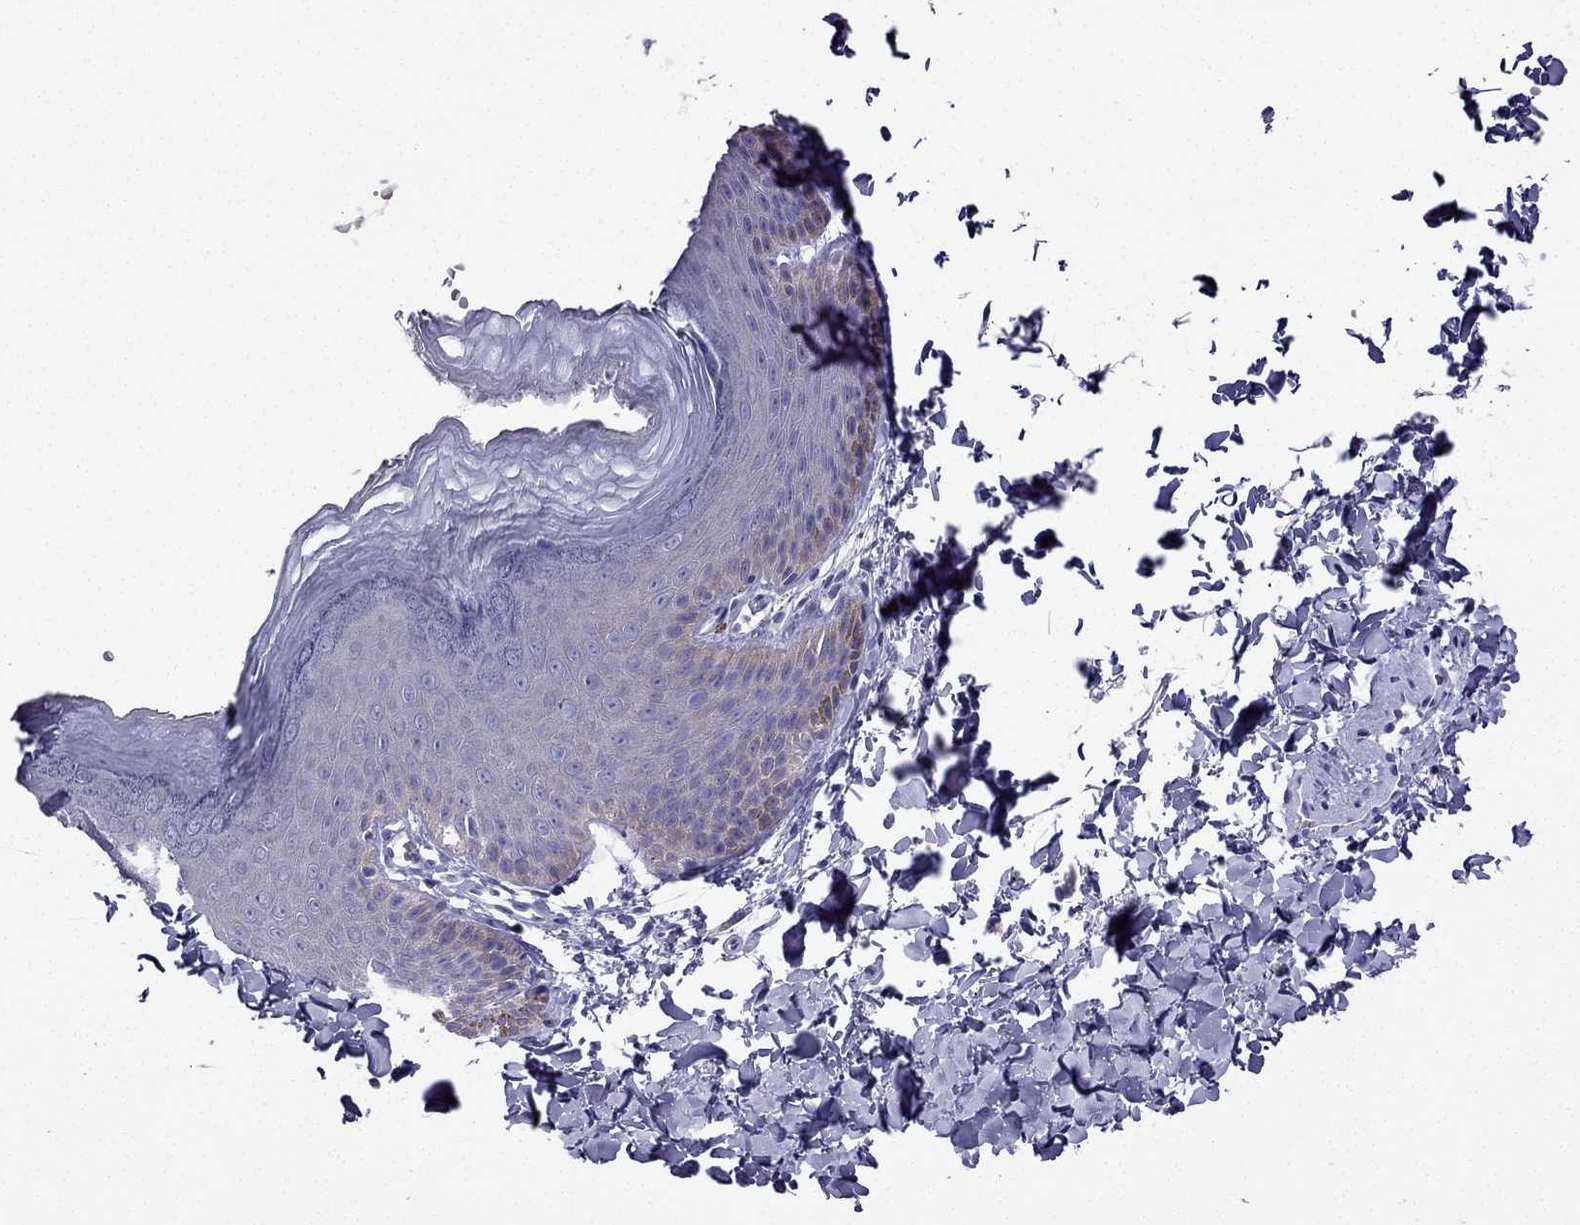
{"staining": {"intensity": "negative", "quantity": "none", "location": "none"}, "tissue": "skin", "cell_type": "Epidermal cells", "image_type": "normal", "snomed": [{"axis": "morphology", "description": "Normal tissue, NOS"}, {"axis": "topography", "description": "Anal"}], "caption": "High power microscopy image of an immunohistochemistry (IHC) photomicrograph of normal skin, revealing no significant expression in epidermal cells. The staining was performed using DAB (3,3'-diaminobenzidine) to visualize the protein expression in brown, while the nuclei were stained in blue with hematoxylin (Magnification: 20x).", "gene": "KCNJ10", "patient": {"sex": "male", "age": 53}}